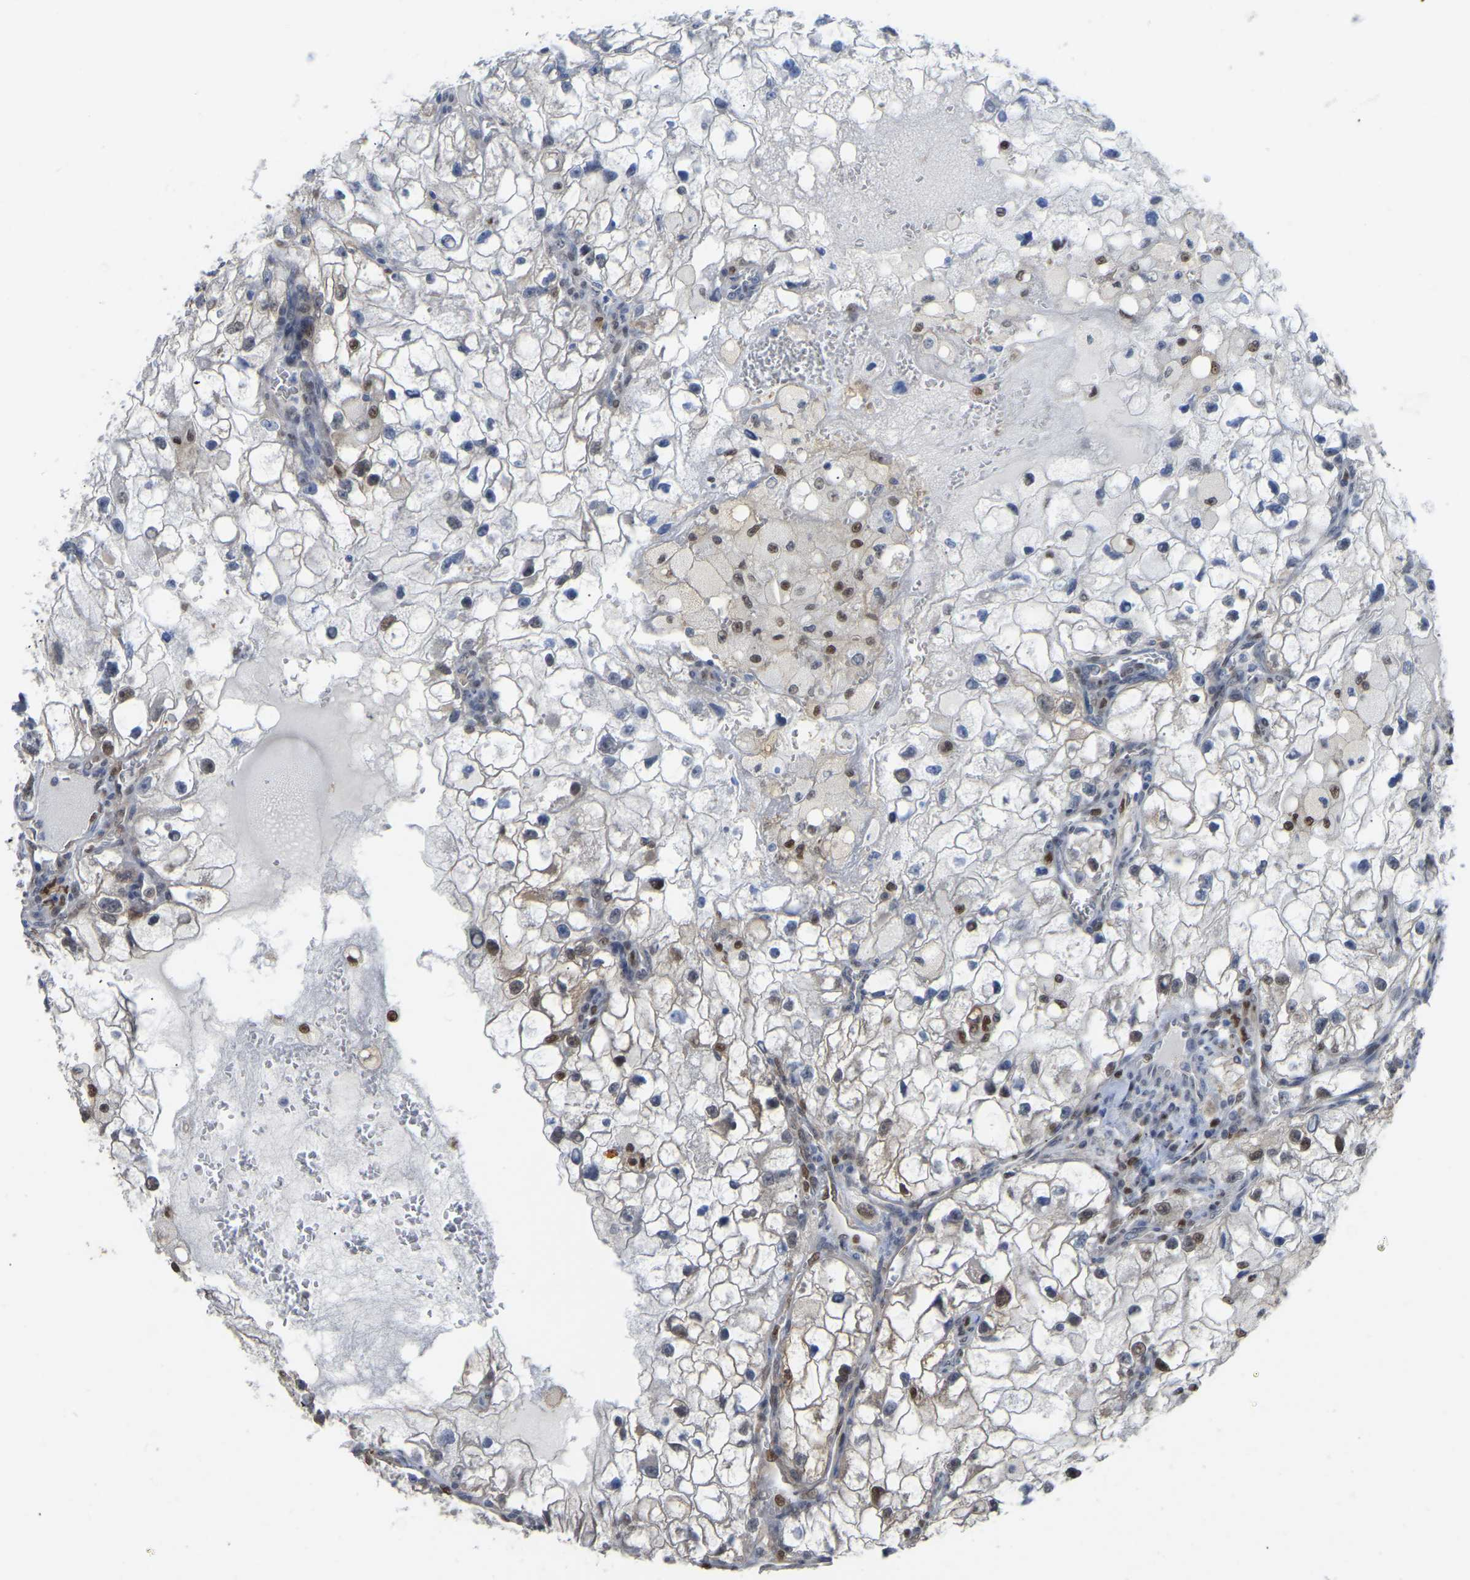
{"staining": {"intensity": "moderate", "quantity": "<25%", "location": "nuclear"}, "tissue": "renal cancer", "cell_type": "Tumor cells", "image_type": "cancer", "snomed": [{"axis": "morphology", "description": "Adenocarcinoma, NOS"}, {"axis": "topography", "description": "Kidney"}], "caption": "Protein expression analysis of renal cancer reveals moderate nuclear expression in about <25% of tumor cells. The staining was performed using DAB (3,3'-diaminobenzidine) to visualize the protein expression in brown, while the nuclei were stained in blue with hematoxylin (Magnification: 20x).", "gene": "KLRG2", "patient": {"sex": "female", "age": 70}}